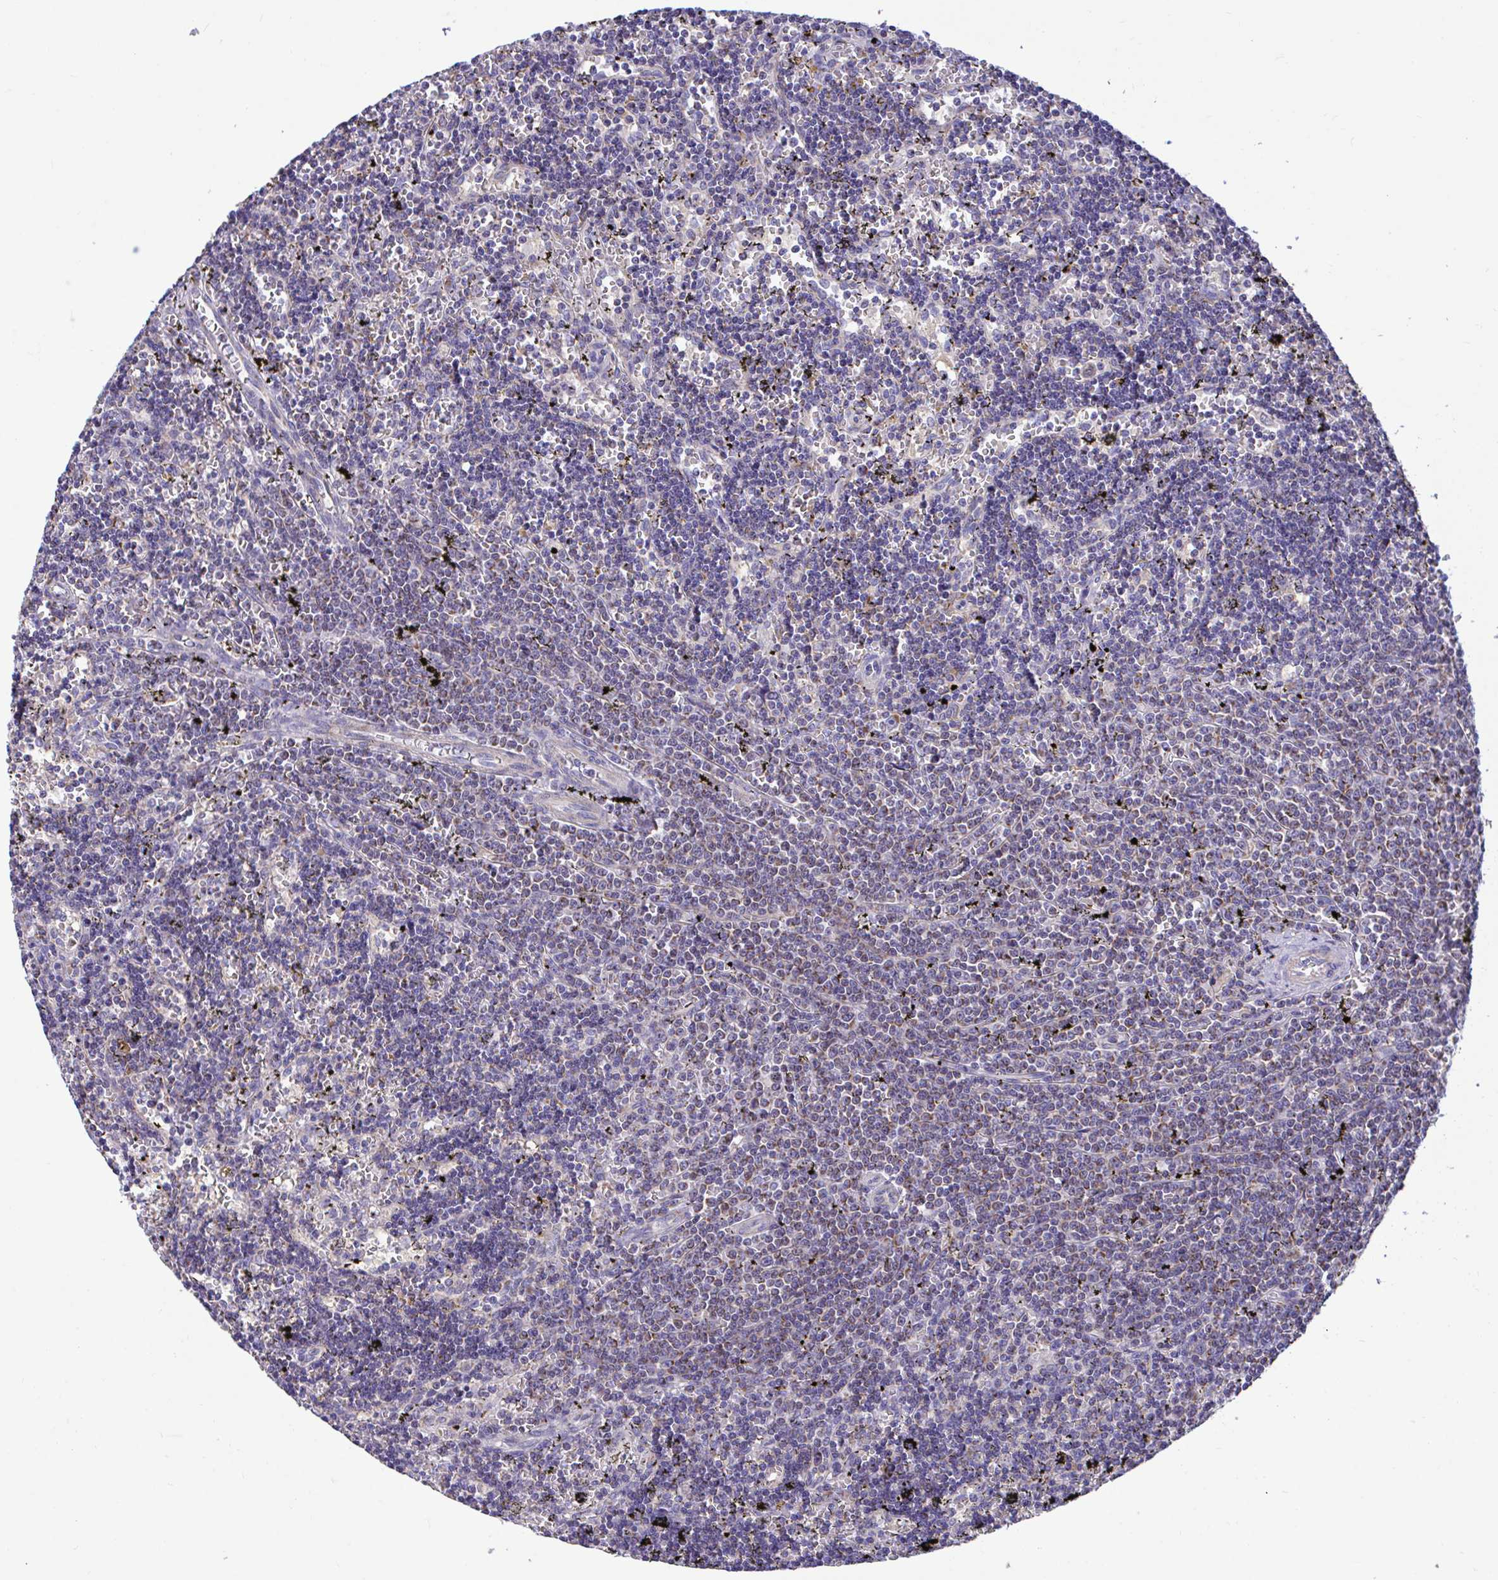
{"staining": {"intensity": "weak", "quantity": "25%-75%", "location": "cytoplasmic/membranous"}, "tissue": "lymphoma", "cell_type": "Tumor cells", "image_type": "cancer", "snomed": [{"axis": "morphology", "description": "Malignant lymphoma, non-Hodgkin's type, Low grade"}, {"axis": "topography", "description": "Spleen"}], "caption": "Lymphoma stained with IHC exhibits weak cytoplasmic/membranous positivity in approximately 25%-75% of tumor cells.", "gene": "SARS2", "patient": {"sex": "male", "age": 60}}